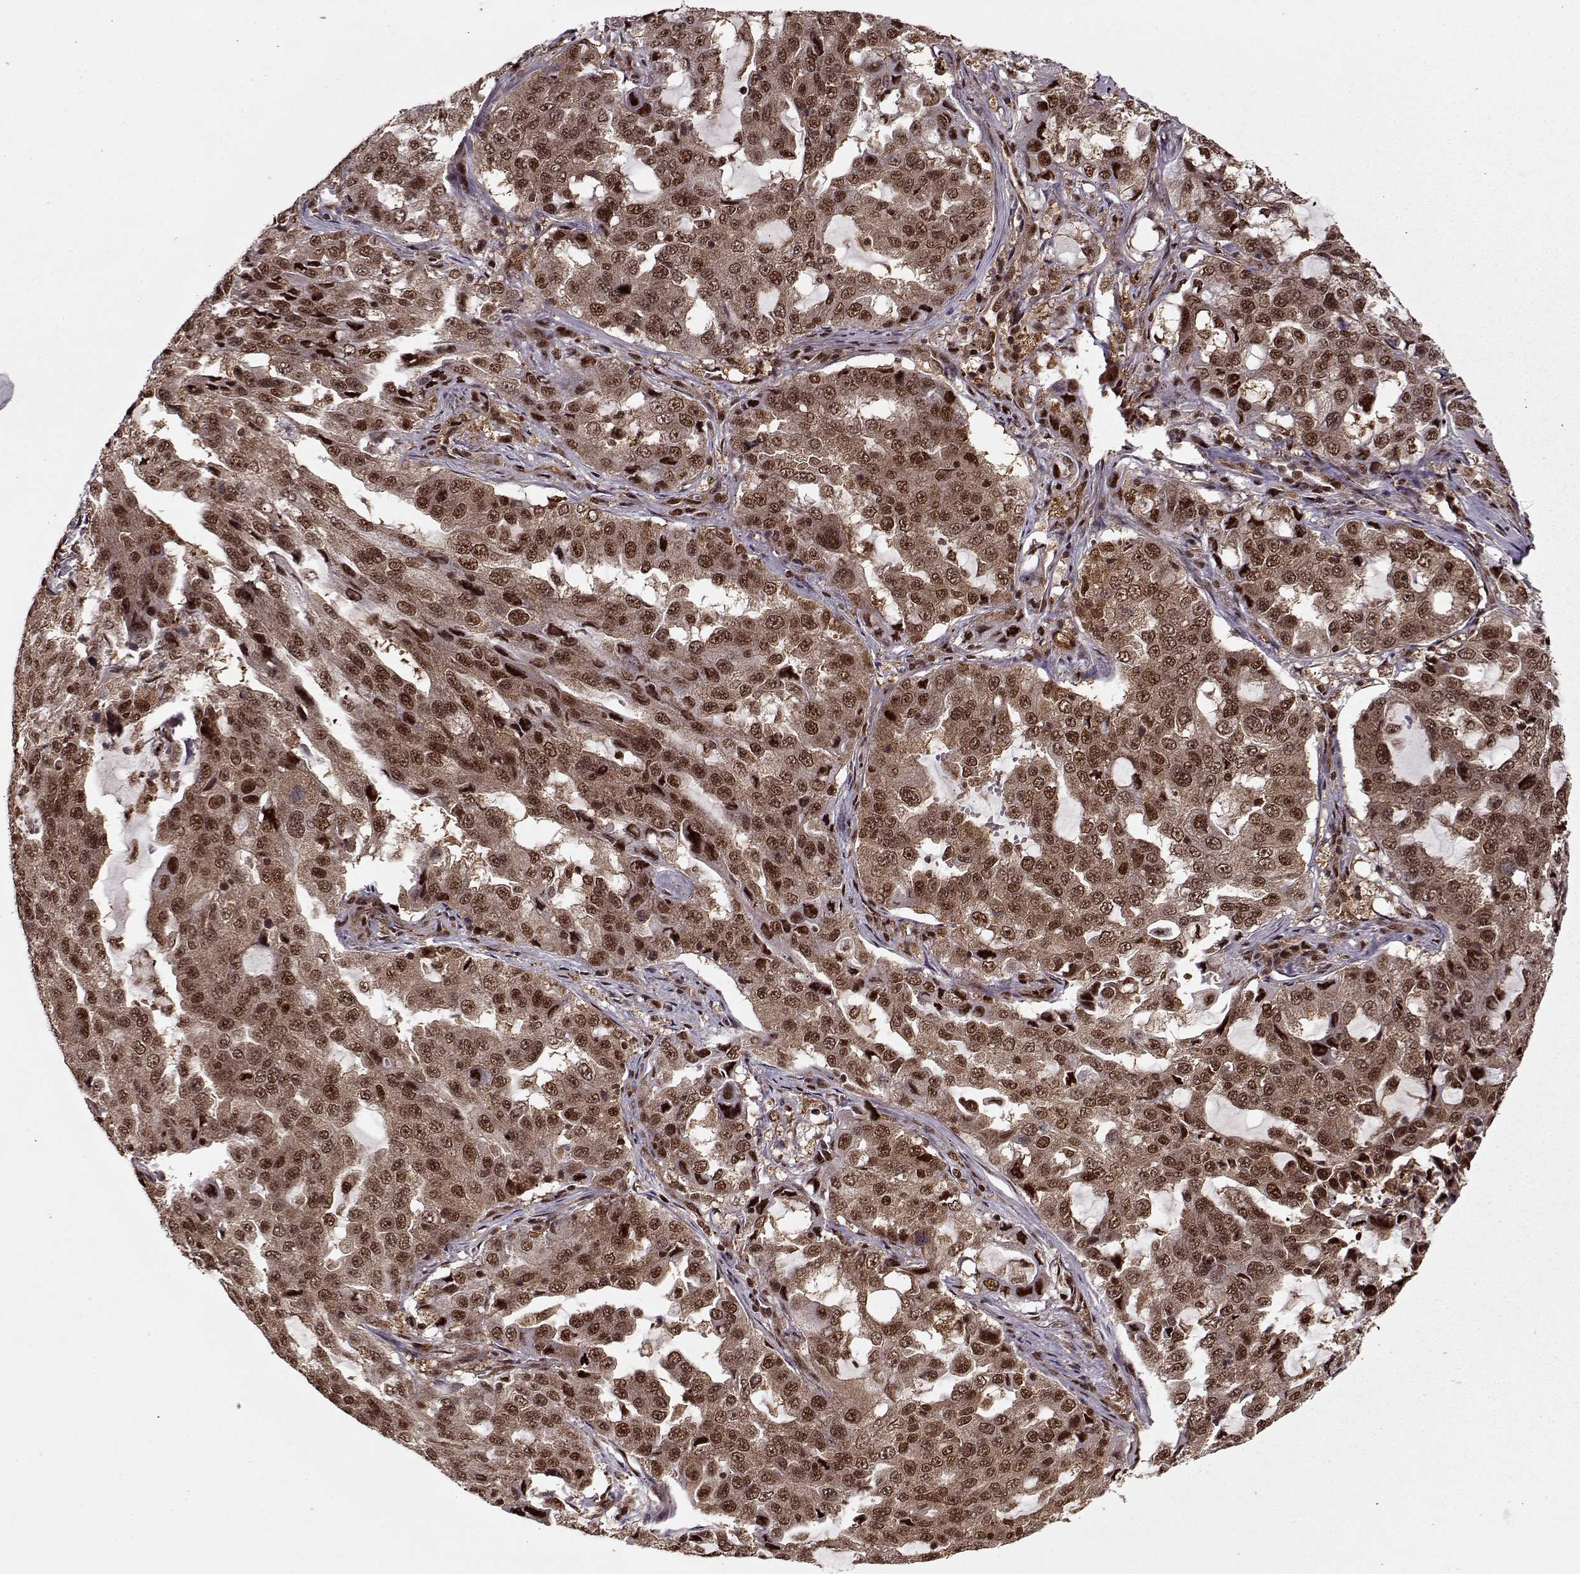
{"staining": {"intensity": "strong", "quantity": ">75%", "location": "cytoplasmic/membranous,nuclear"}, "tissue": "lung cancer", "cell_type": "Tumor cells", "image_type": "cancer", "snomed": [{"axis": "morphology", "description": "Adenocarcinoma, NOS"}, {"axis": "topography", "description": "Lung"}], "caption": "Immunohistochemical staining of human lung cancer shows strong cytoplasmic/membranous and nuclear protein expression in about >75% of tumor cells.", "gene": "PSMA7", "patient": {"sex": "female", "age": 61}}